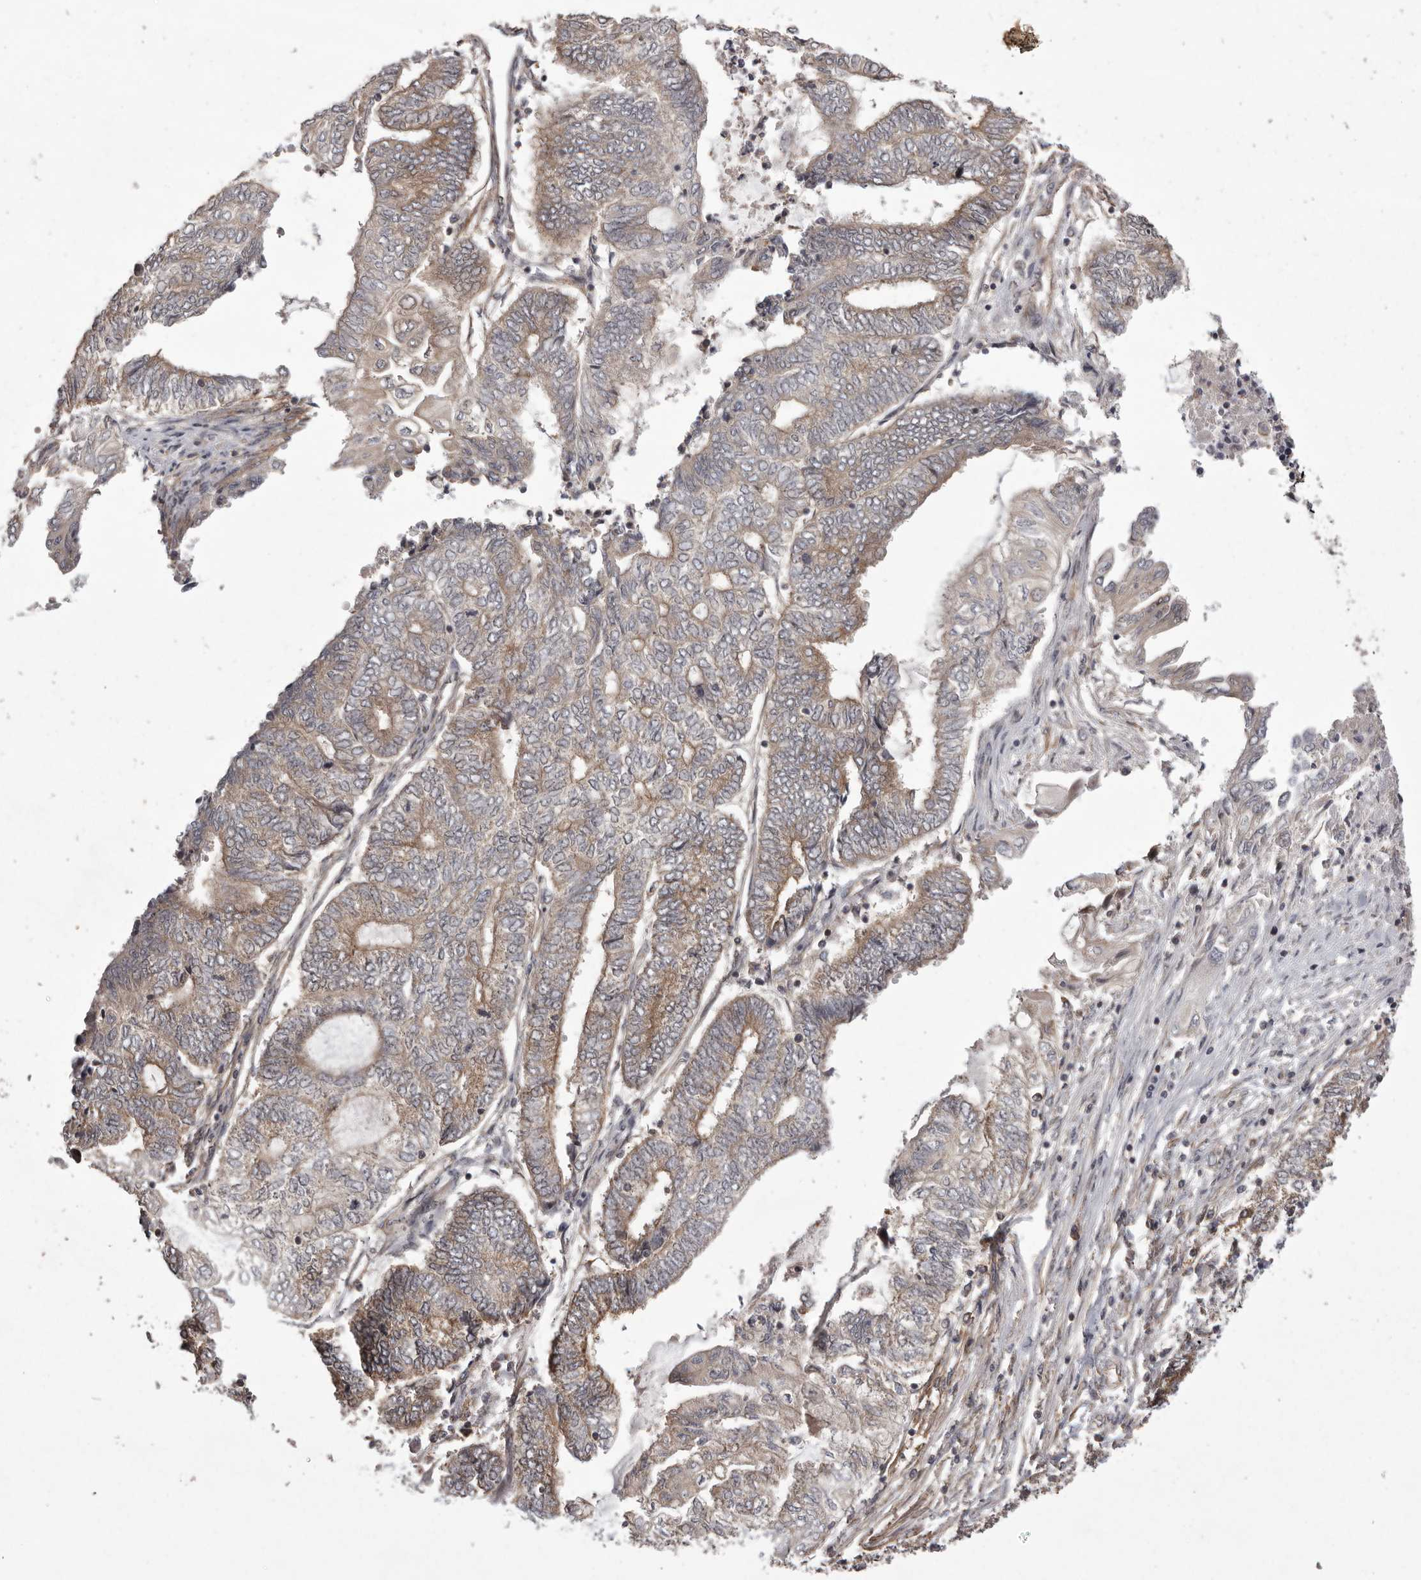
{"staining": {"intensity": "moderate", "quantity": ">75%", "location": "cytoplasmic/membranous"}, "tissue": "endometrial cancer", "cell_type": "Tumor cells", "image_type": "cancer", "snomed": [{"axis": "morphology", "description": "Adenocarcinoma, NOS"}, {"axis": "topography", "description": "Uterus"}, {"axis": "topography", "description": "Endometrium"}], "caption": "Human endometrial adenocarcinoma stained with a brown dye reveals moderate cytoplasmic/membranous positive staining in about >75% of tumor cells.", "gene": "NFKBIA", "patient": {"sex": "female", "age": 70}}